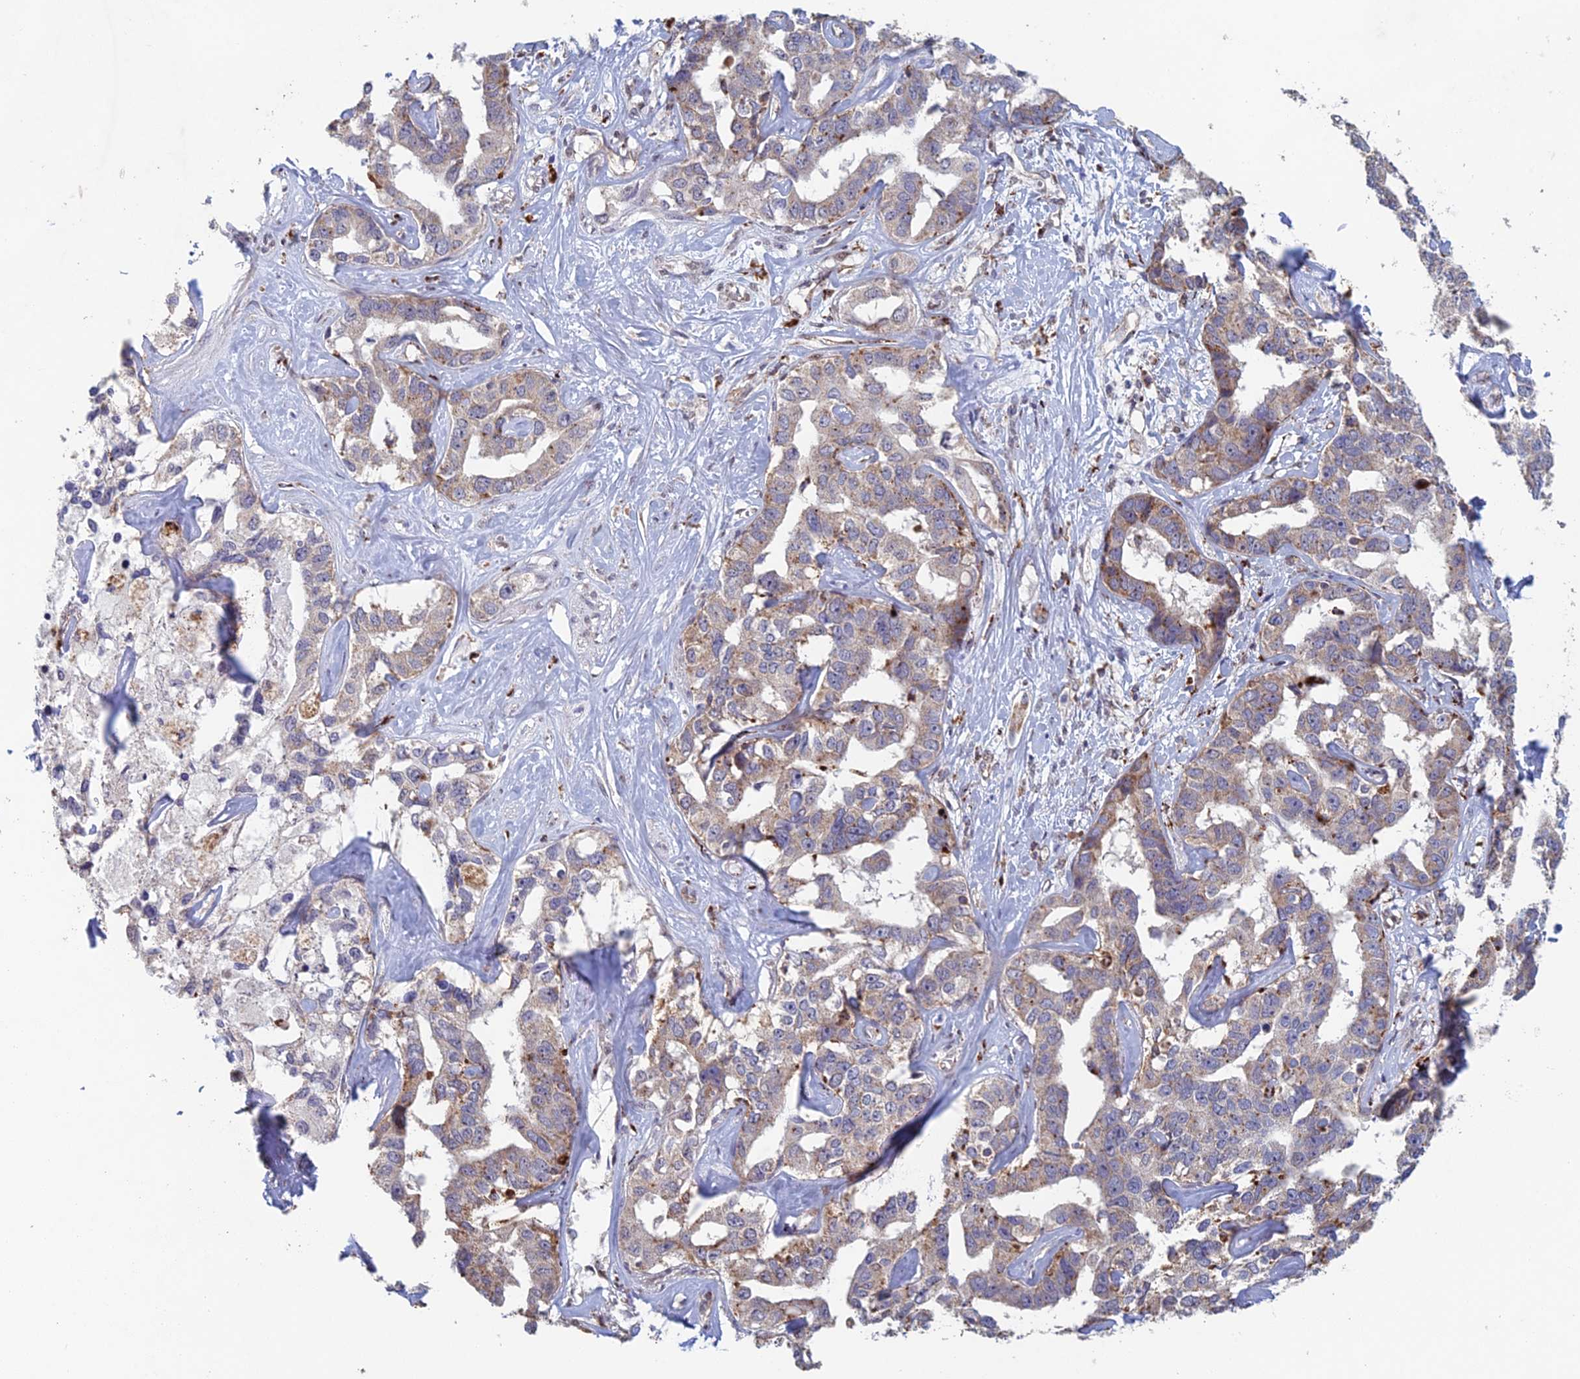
{"staining": {"intensity": "weak", "quantity": "25%-75%", "location": "cytoplasmic/membranous"}, "tissue": "liver cancer", "cell_type": "Tumor cells", "image_type": "cancer", "snomed": [{"axis": "morphology", "description": "Cholangiocarcinoma"}, {"axis": "topography", "description": "Liver"}], "caption": "DAB (3,3'-diaminobenzidine) immunohistochemical staining of human liver cancer (cholangiocarcinoma) demonstrates weak cytoplasmic/membranous protein staining in about 25%-75% of tumor cells.", "gene": "FOXS1", "patient": {"sex": "male", "age": 59}}